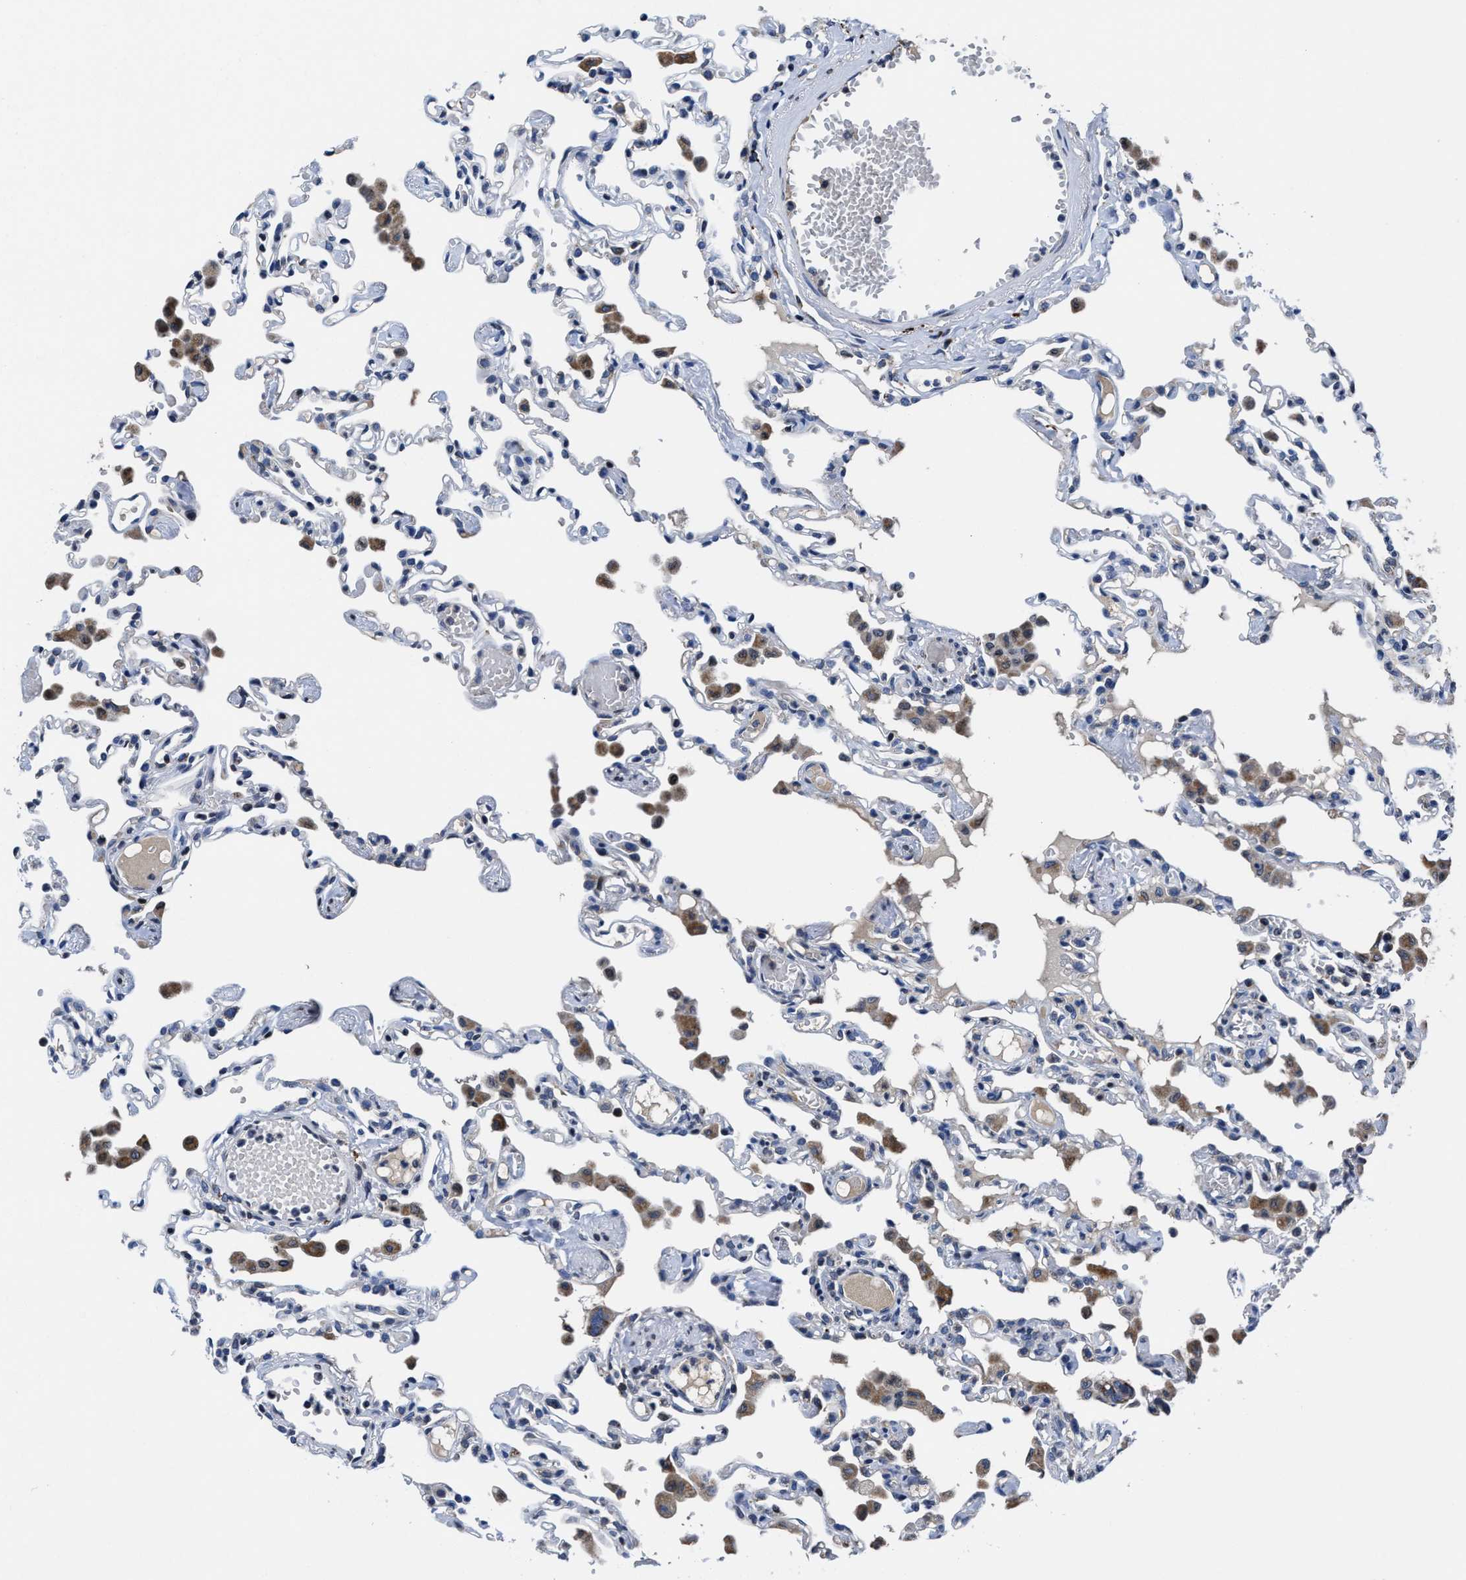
{"staining": {"intensity": "negative", "quantity": "none", "location": "none"}, "tissue": "lung", "cell_type": "Alveolar cells", "image_type": "normal", "snomed": [{"axis": "morphology", "description": "Normal tissue, NOS"}, {"axis": "topography", "description": "Bronchus"}, {"axis": "topography", "description": "Lung"}], "caption": "Alveolar cells show no significant protein expression in normal lung. The staining is performed using DAB (3,3'-diaminobenzidine) brown chromogen with nuclei counter-stained in using hematoxylin.", "gene": "CACNA1D", "patient": {"sex": "female", "age": 49}}